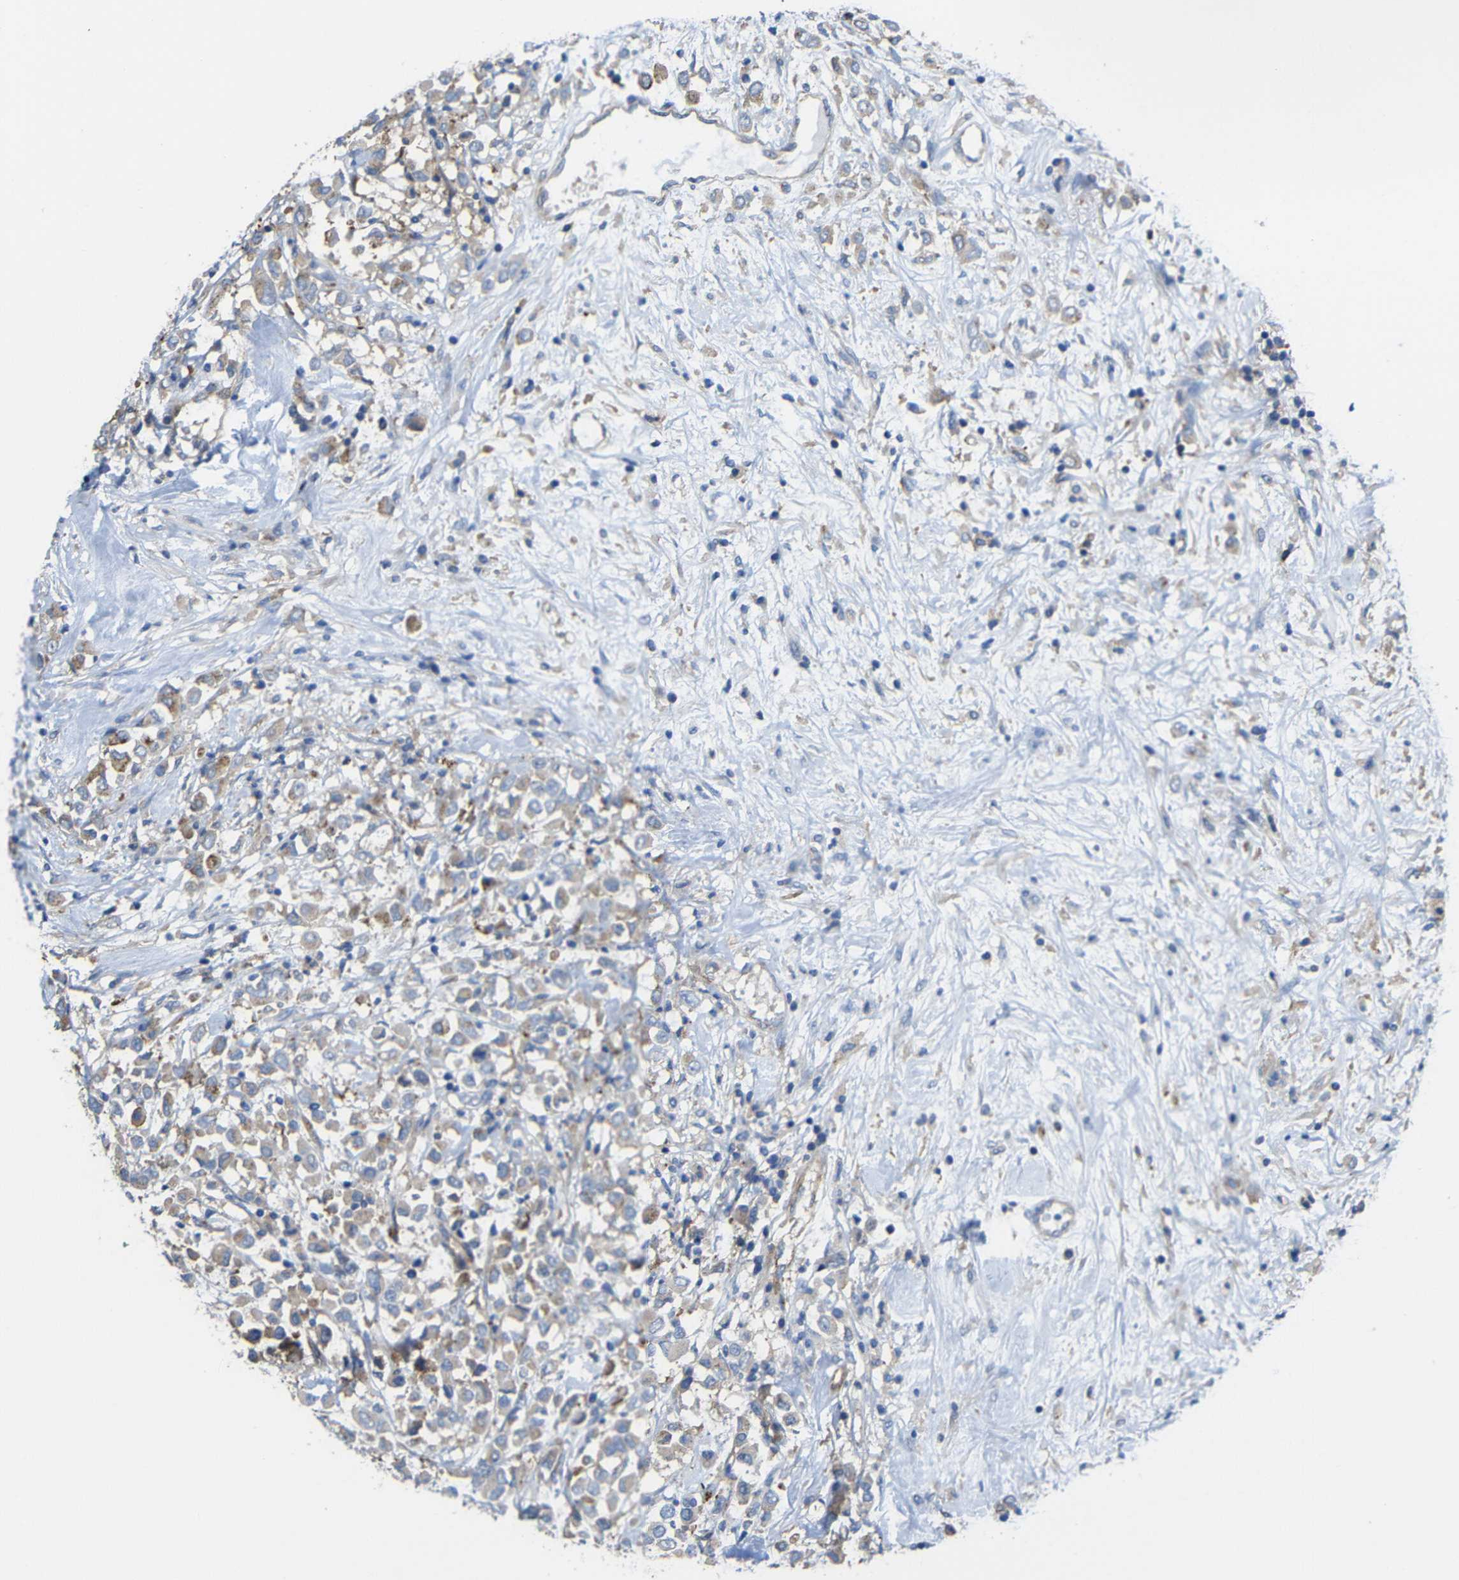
{"staining": {"intensity": "weak", "quantity": ">75%", "location": "cytoplasmic/membranous"}, "tissue": "breast cancer", "cell_type": "Tumor cells", "image_type": "cancer", "snomed": [{"axis": "morphology", "description": "Duct carcinoma"}, {"axis": "topography", "description": "Breast"}], "caption": "Breast infiltrating ductal carcinoma stained for a protein exhibits weak cytoplasmic/membranous positivity in tumor cells. Using DAB (3,3'-diaminobenzidine) (brown) and hematoxylin (blue) stains, captured at high magnification using brightfield microscopy.", "gene": "SYPL1", "patient": {"sex": "female", "age": 61}}